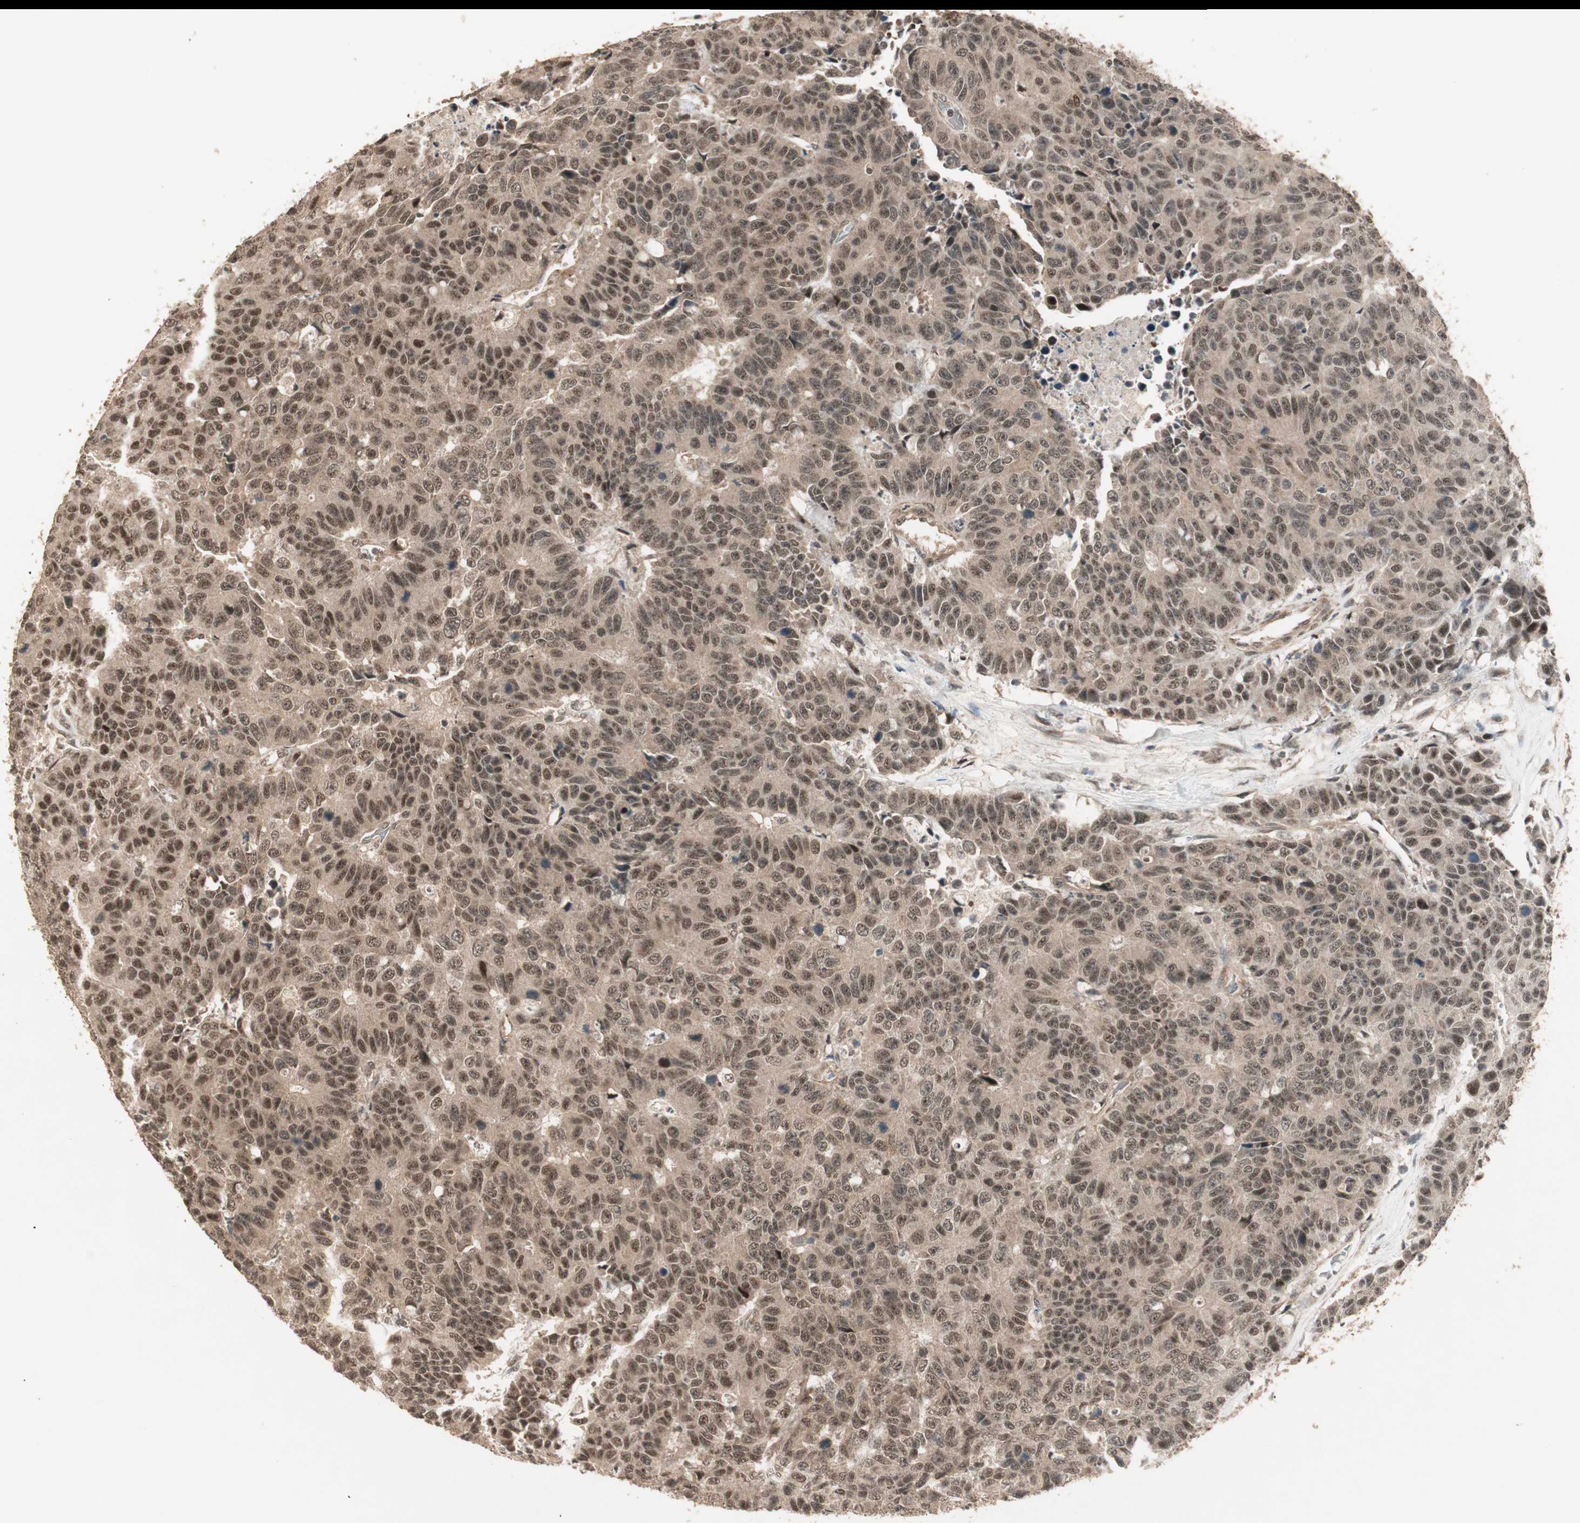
{"staining": {"intensity": "moderate", "quantity": ">75%", "location": "cytoplasmic/membranous,nuclear"}, "tissue": "colorectal cancer", "cell_type": "Tumor cells", "image_type": "cancer", "snomed": [{"axis": "morphology", "description": "Adenocarcinoma, NOS"}, {"axis": "topography", "description": "Colon"}], "caption": "Protein expression analysis of colorectal cancer (adenocarcinoma) exhibits moderate cytoplasmic/membranous and nuclear expression in approximately >75% of tumor cells. Using DAB (brown) and hematoxylin (blue) stains, captured at high magnification using brightfield microscopy.", "gene": "ZSCAN31", "patient": {"sex": "female", "age": 86}}